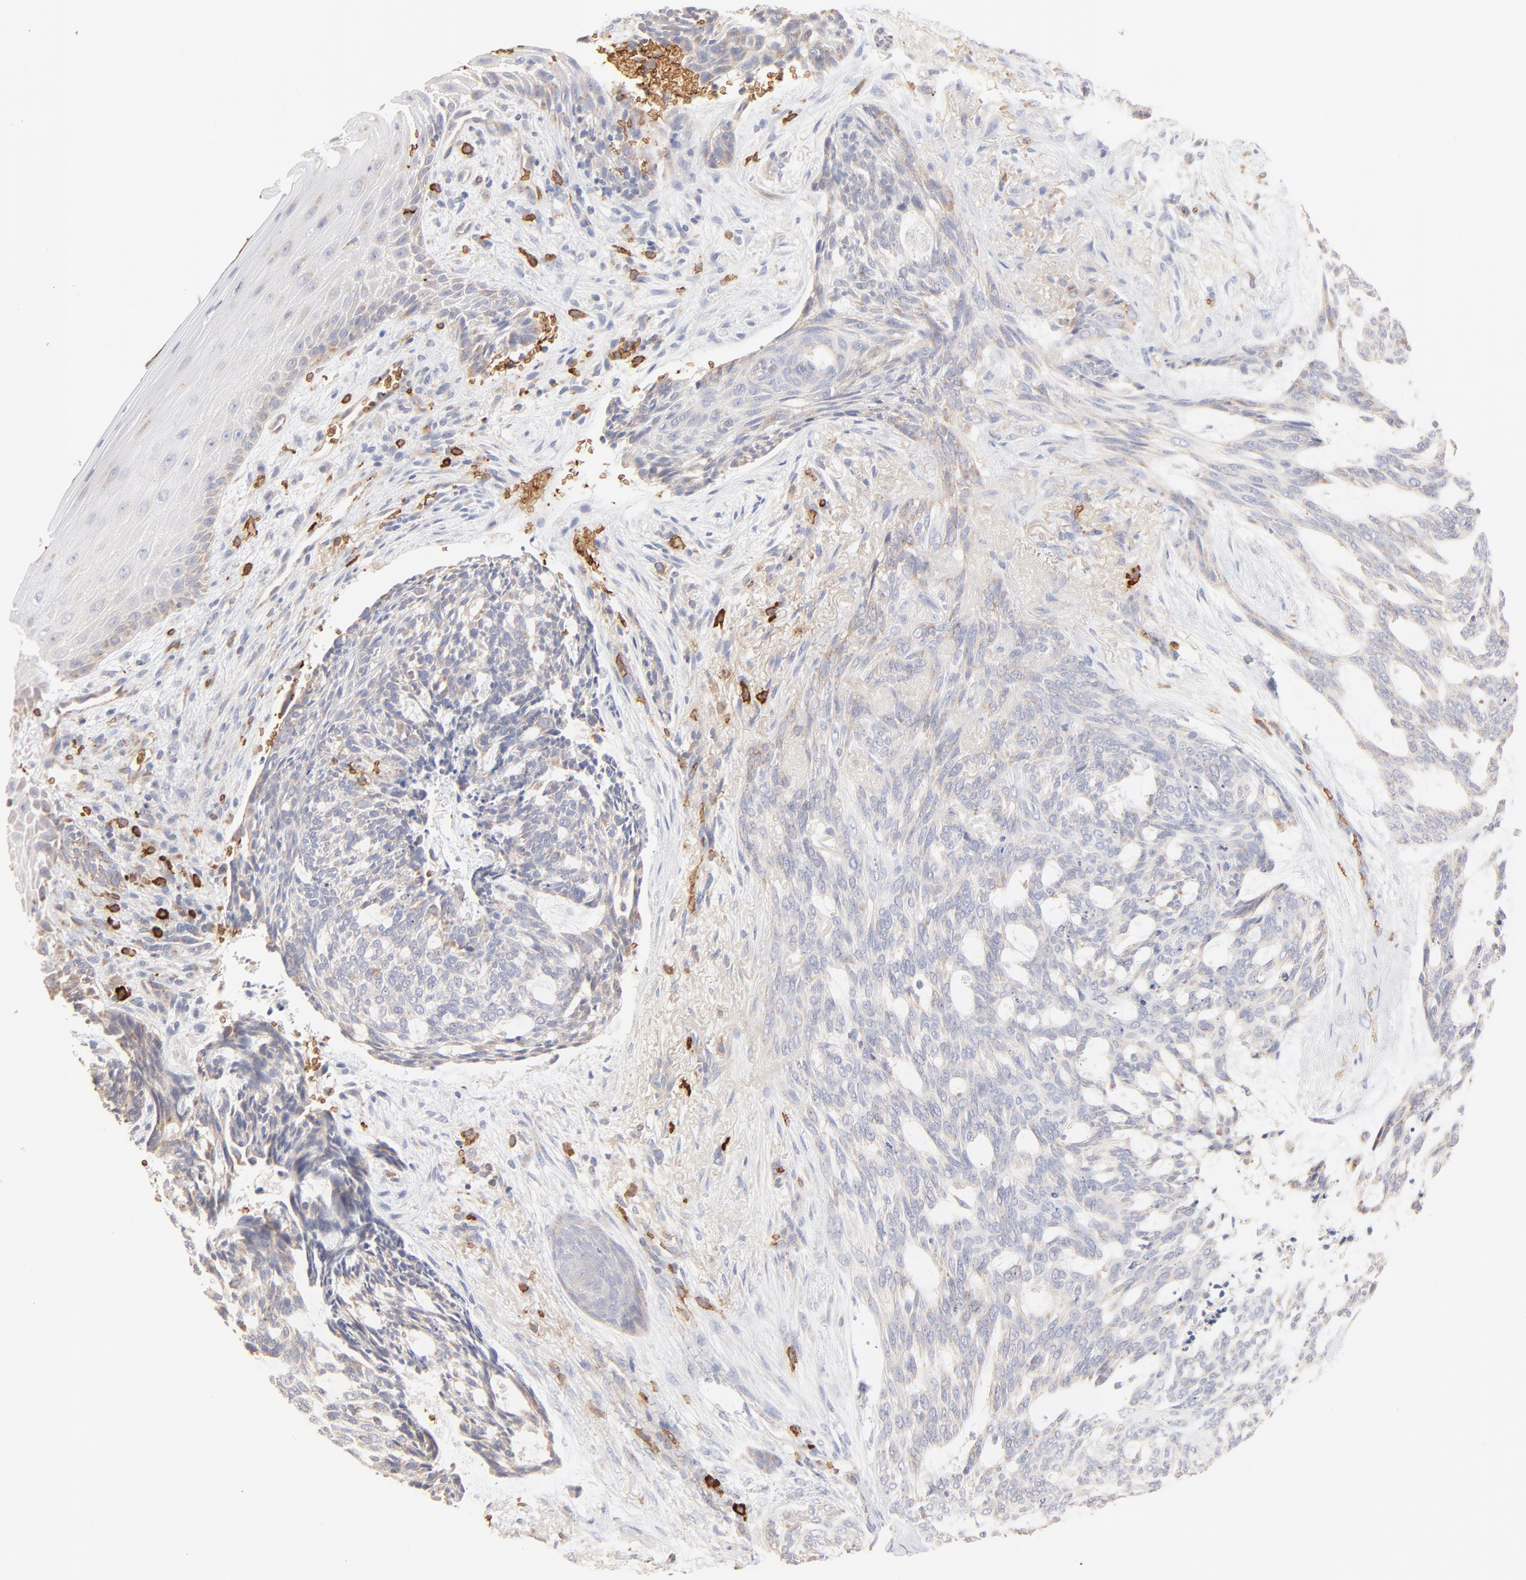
{"staining": {"intensity": "negative", "quantity": "none", "location": "none"}, "tissue": "skin cancer", "cell_type": "Tumor cells", "image_type": "cancer", "snomed": [{"axis": "morphology", "description": "Normal tissue, NOS"}, {"axis": "morphology", "description": "Basal cell carcinoma"}, {"axis": "topography", "description": "Skin"}], "caption": "The photomicrograph displays no staining of tumor cells in basal cell carcinoma (skin). (DAB (3,3'-diaminobenzidine) immunohistochemistry visualized using brightfield microscopy, high magnification).", "gene": "SPTB", "patient": {"sex": "female", "age": 71}}